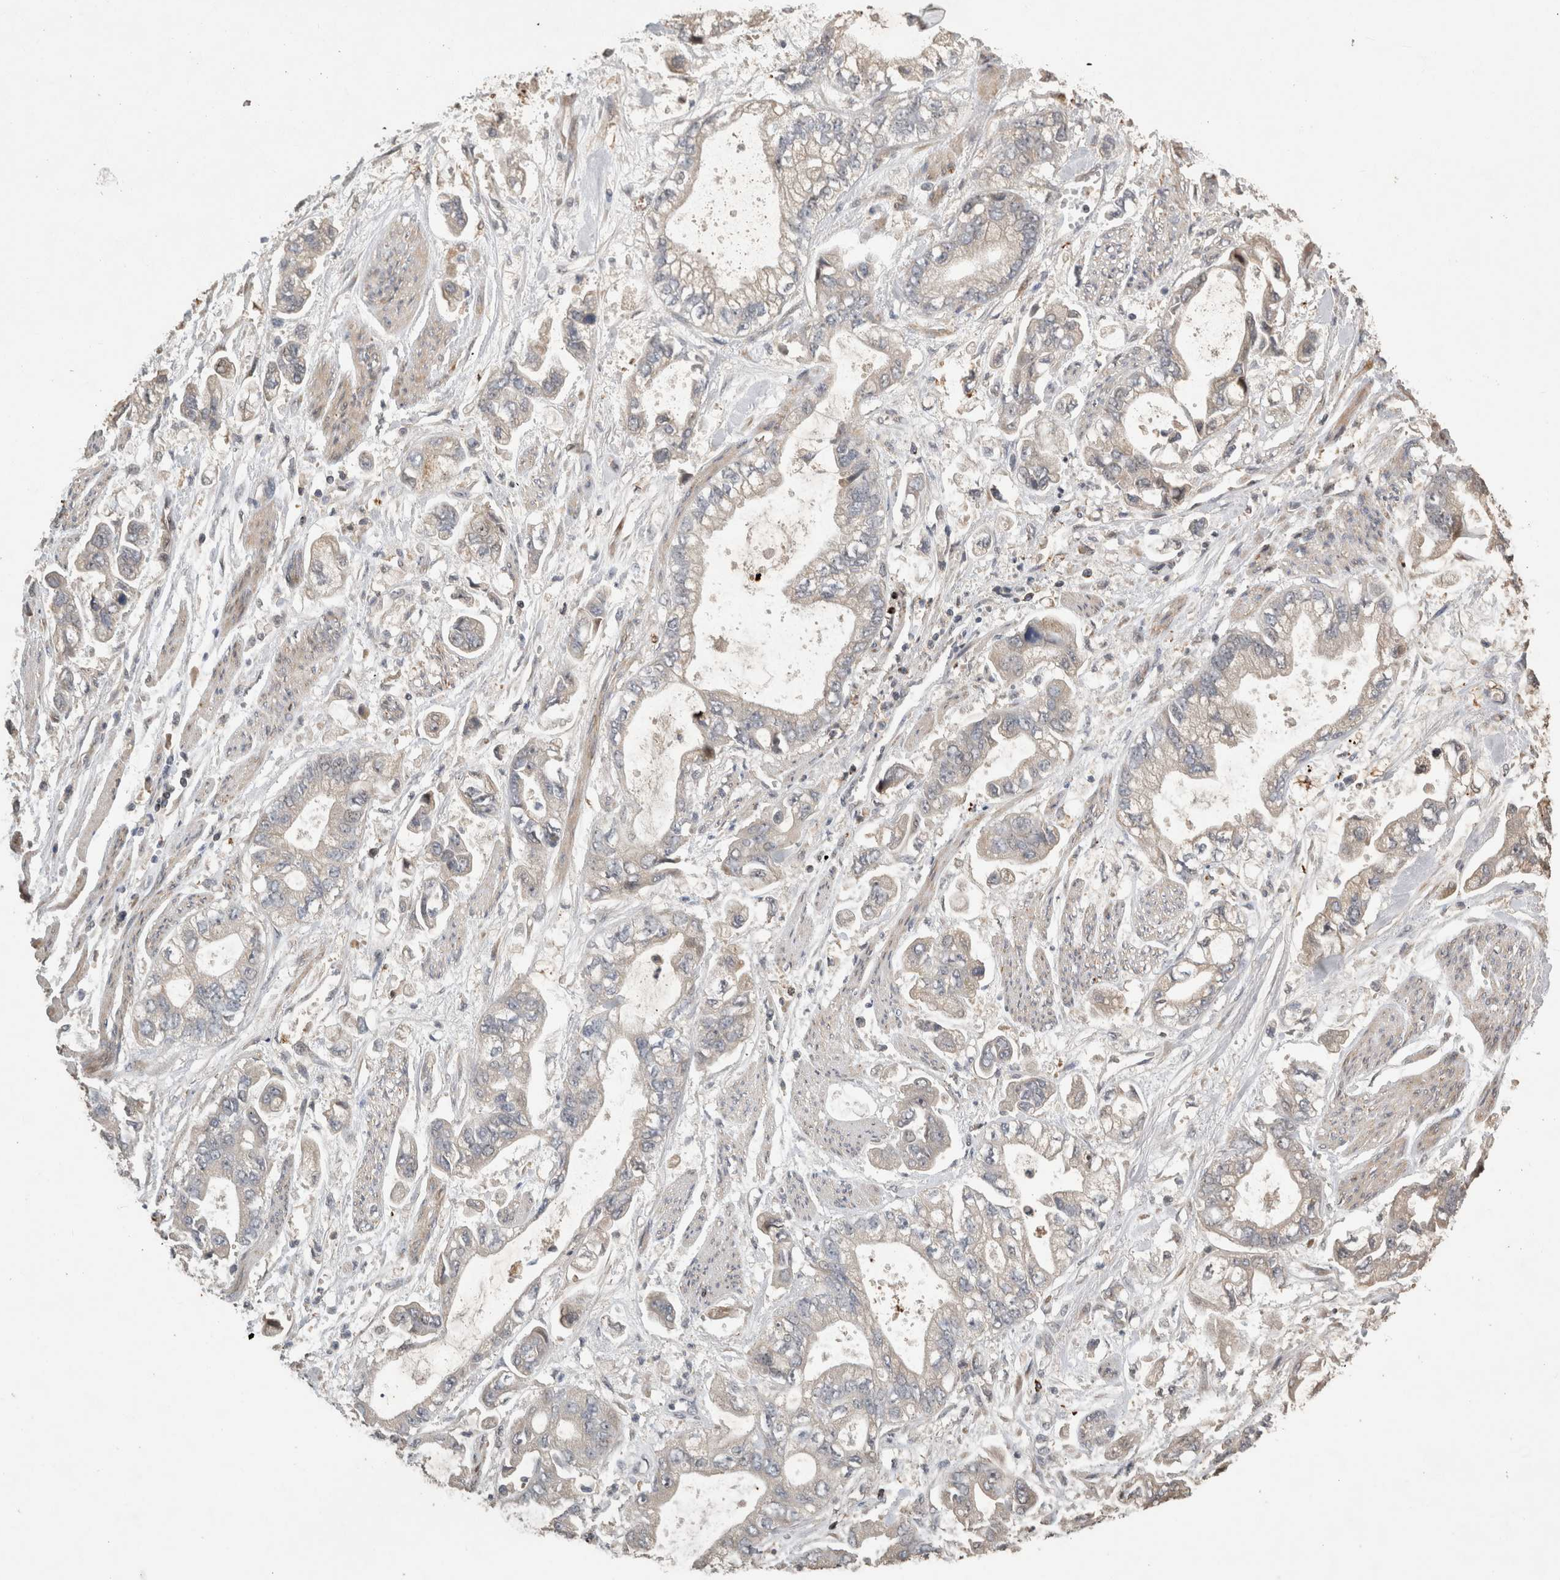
{"staining": {"intensity": "negative", "quantity": "none", "location": "none"}, "tissue": "stomach cancer", "cell_type": "Tumor cells", "image_type": "cancer", "snomed": [{"axis": "morphology", "description": "Normal tissue, NOS"}, {"axis": "morphology", "description": "Adenocarcinoma, NOS"}, {"axis": "topography", "description": "Stomach"}], "caption": "The photomicrograph exhibits no significant expression in tumor cells of stomach cancer. (DAB IHC, high magnification).", "gene": "SERAC1", "patient": {"sex": "male", "age": 62}}